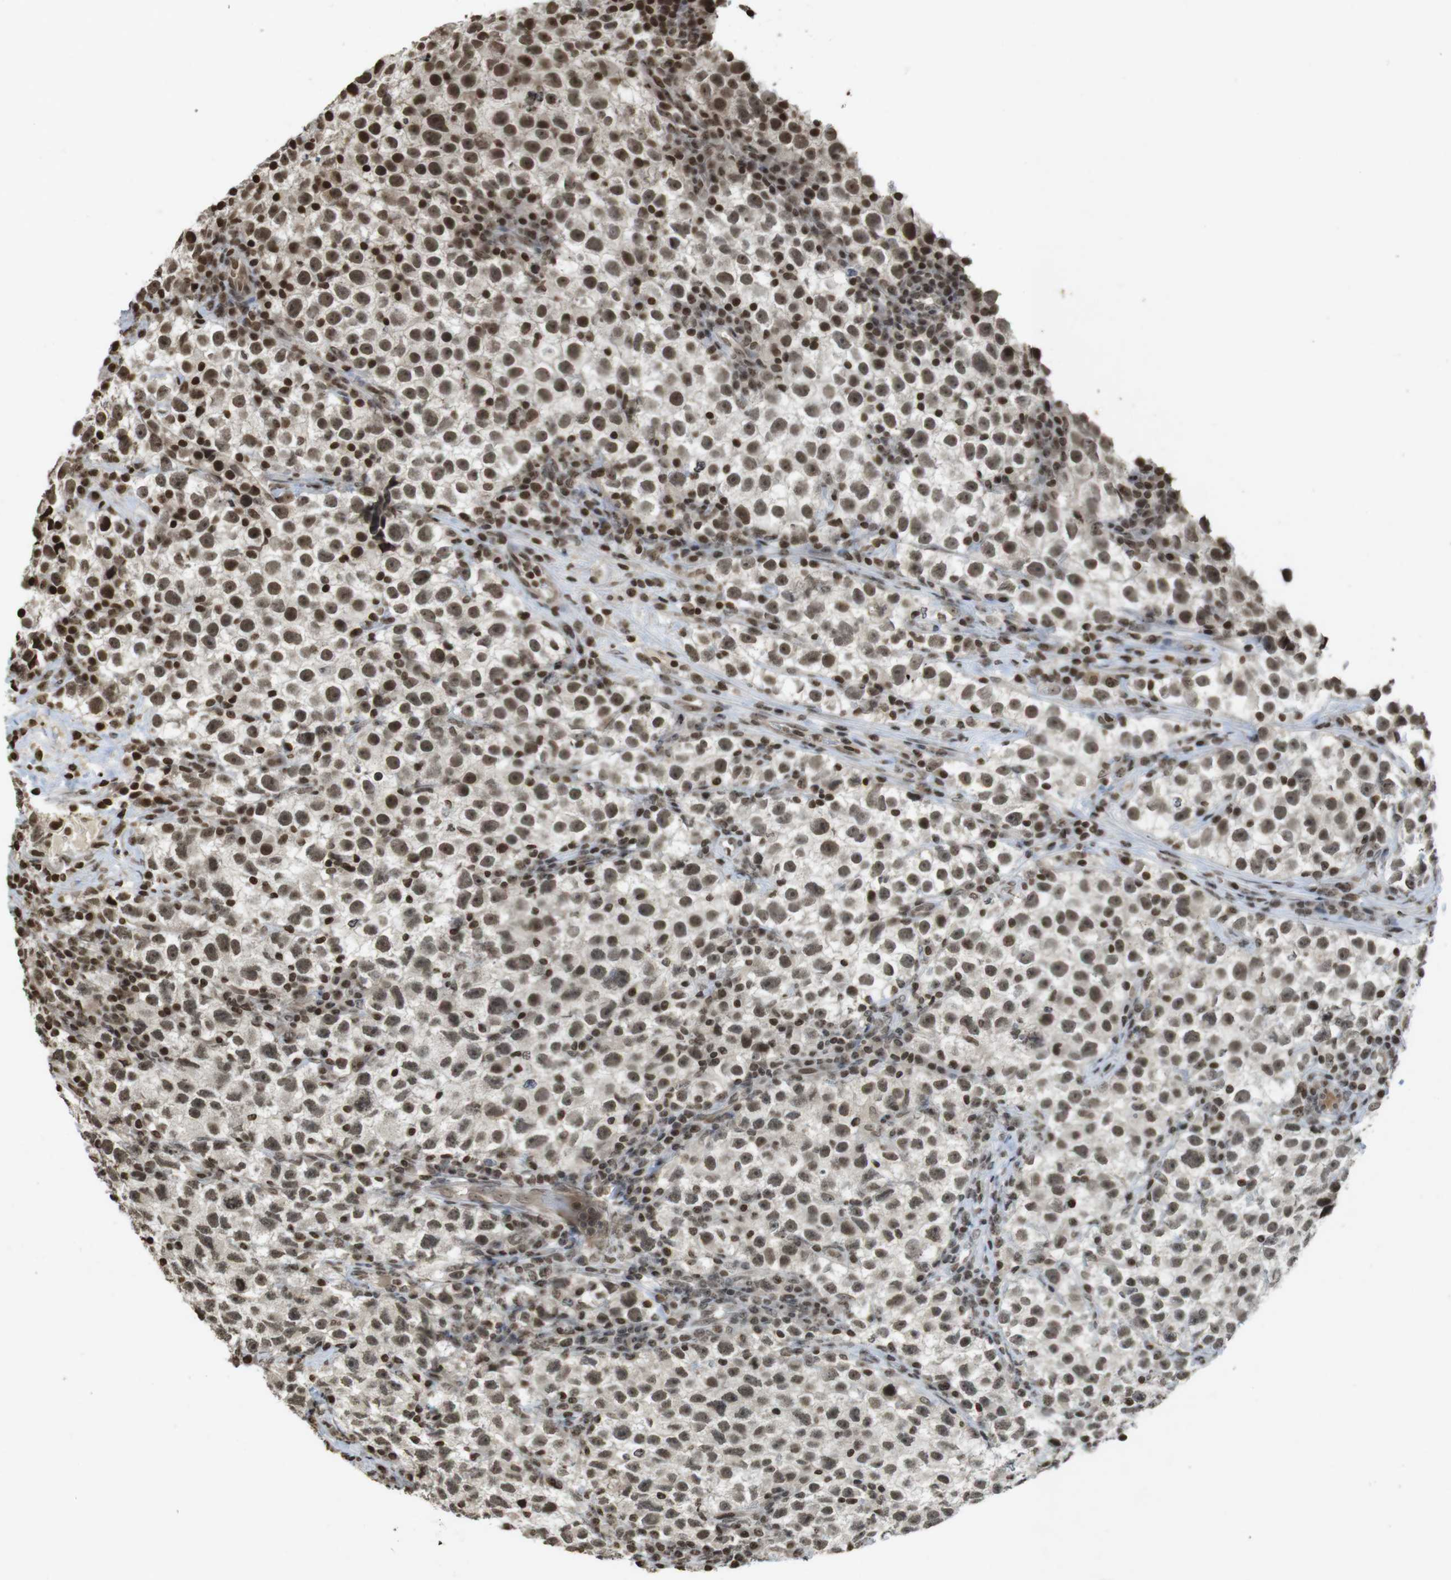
{"staining": {"intensity": "moderate", "quantity": ">75%", "location": "nuclear"}, "tissue": "testis cancer", "cell_type": "Tumor cells", "image_type": "cancer", "snomed": [{"axis": "morphology", "description": "Seminoma, NOS"}, {"axis": "topography", "description": "Testis"}], "caption": "Protein expression analysis of testis seminoma shows moderate nuclear expression in about >75% of tumor cells.", "gene": "FOXA3", "patient": {"sex": "male", "age": 22}}